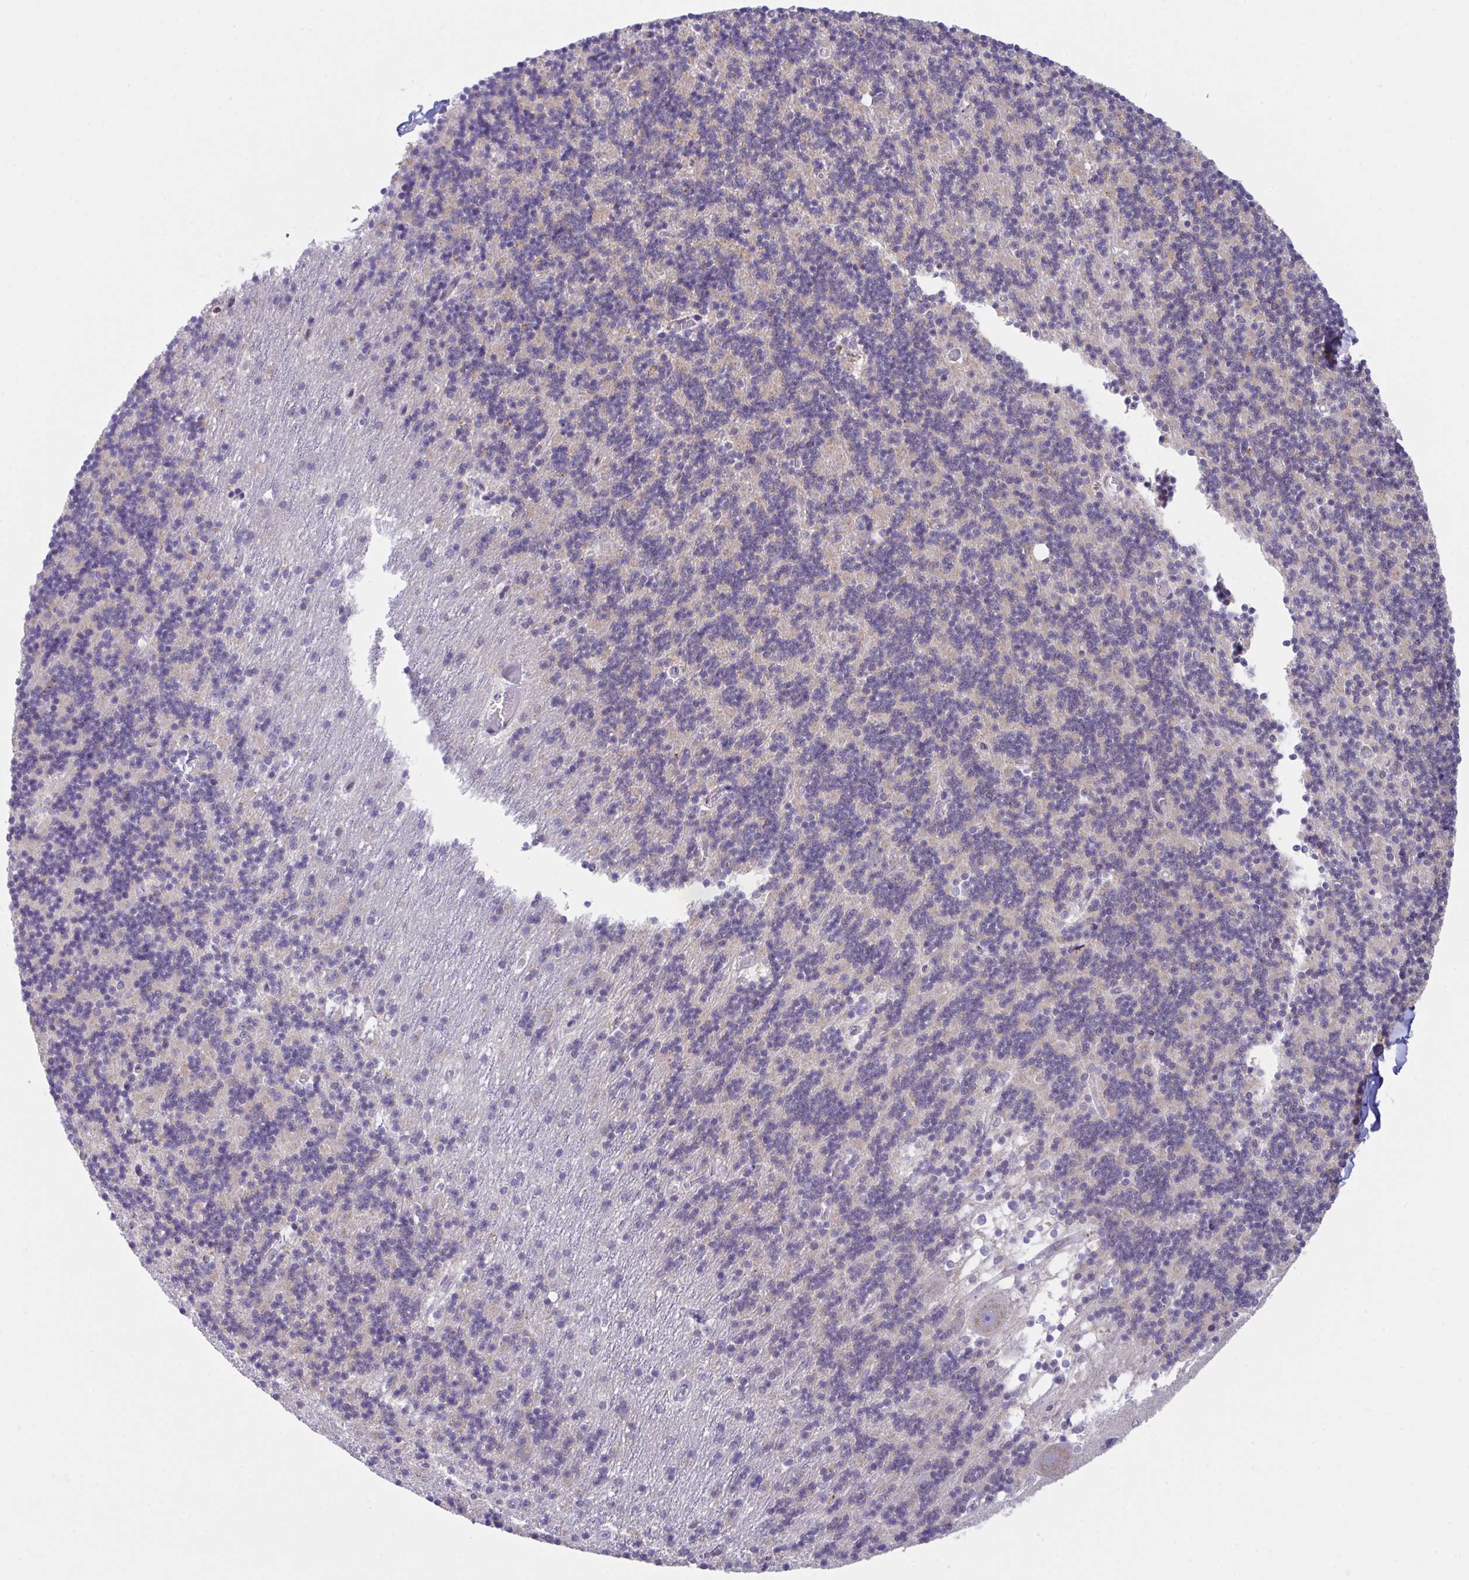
{"staining": {"intensity": "weak", "quantity": "25%-75%", "location": "cytoplasmic/membranous"}, "tissue": "cerebellum", "cell_type": "Cells in granular layer", "image_type": "normal", "snomed": [{"axis": "morphology", "description": "Normal tissue, NOS"}, {"axis": "topography", "description": "Cerebellum"}], "caption": "Unremarkable cerebellum was stained to show a protein in brown. There is low levels of weak cytoplasmic/membranous positivity in about 25%-75% of cells in granular layer.", "gene": "SCLY", "patient": {"sex": "male", "age": 54}}